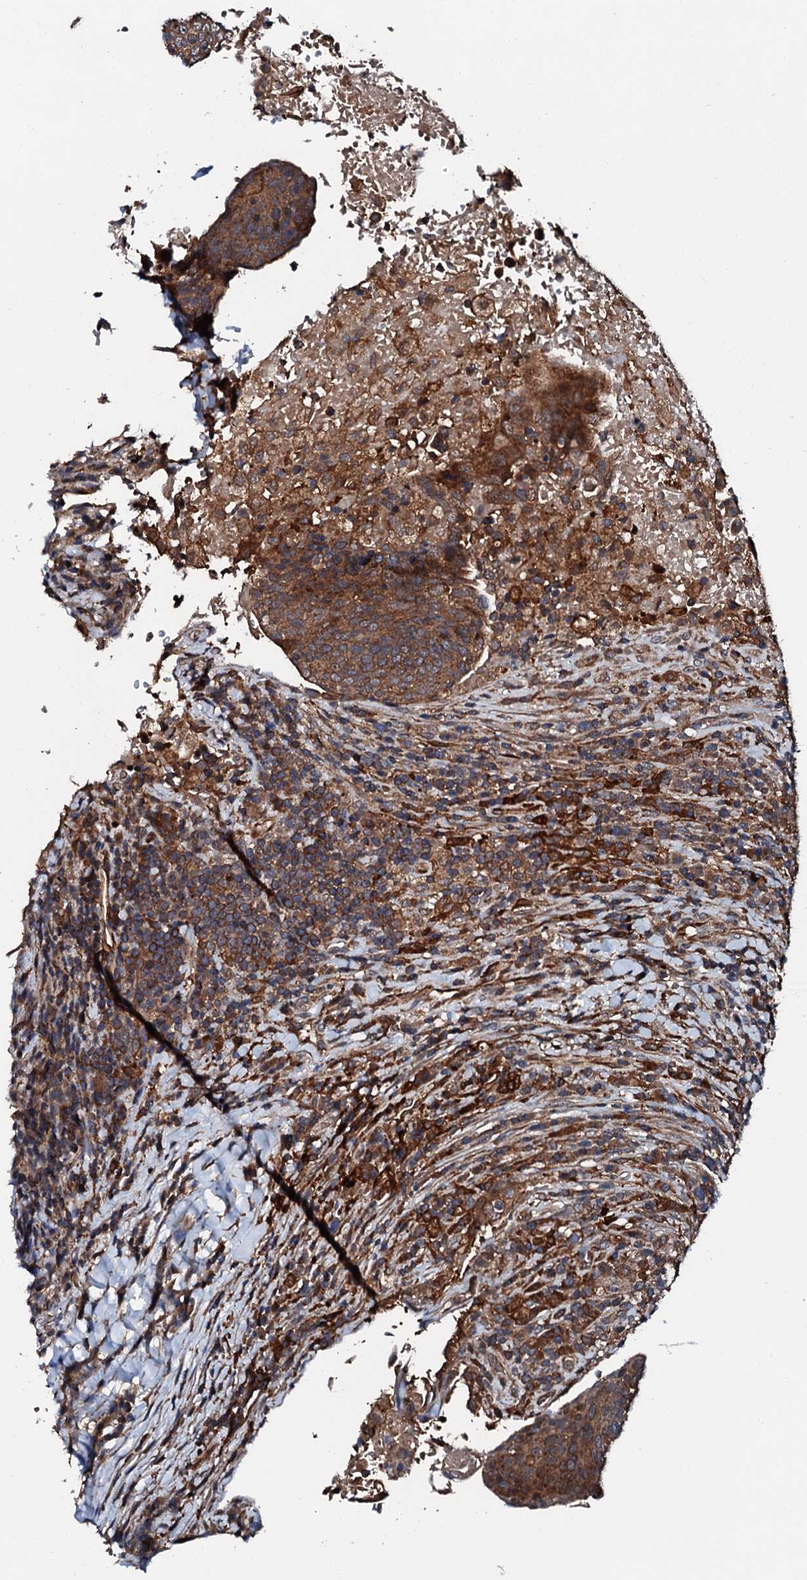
{"staining": {"intensity": "moderate", "quantity": ">75%", "location": "cytoplasmic/membranous"}, "tissue": "head and neck cancer", "cell_type": "Tumor cells", "image_type": "cancer", "snomed": [{"axis": "morphology", "description": "Squamous cell carcinoma, NOS"}, {"axis": "morphology", "description": "Squamous cell carcinoma, metastatic, NOS"}, {"axis": "topography", "description": "Lymph node"}, {"axis": "topography", "description": "Head-Neck"}], "caption": "Protein expression analysis of human head and neck cancer (squamous cell carcinoma) reveals moderate cytoplasmic/membranous expression in about >75% of tumor cells.", "gene": "FGD4", "patient": {"sex": "male", "age": 62}}